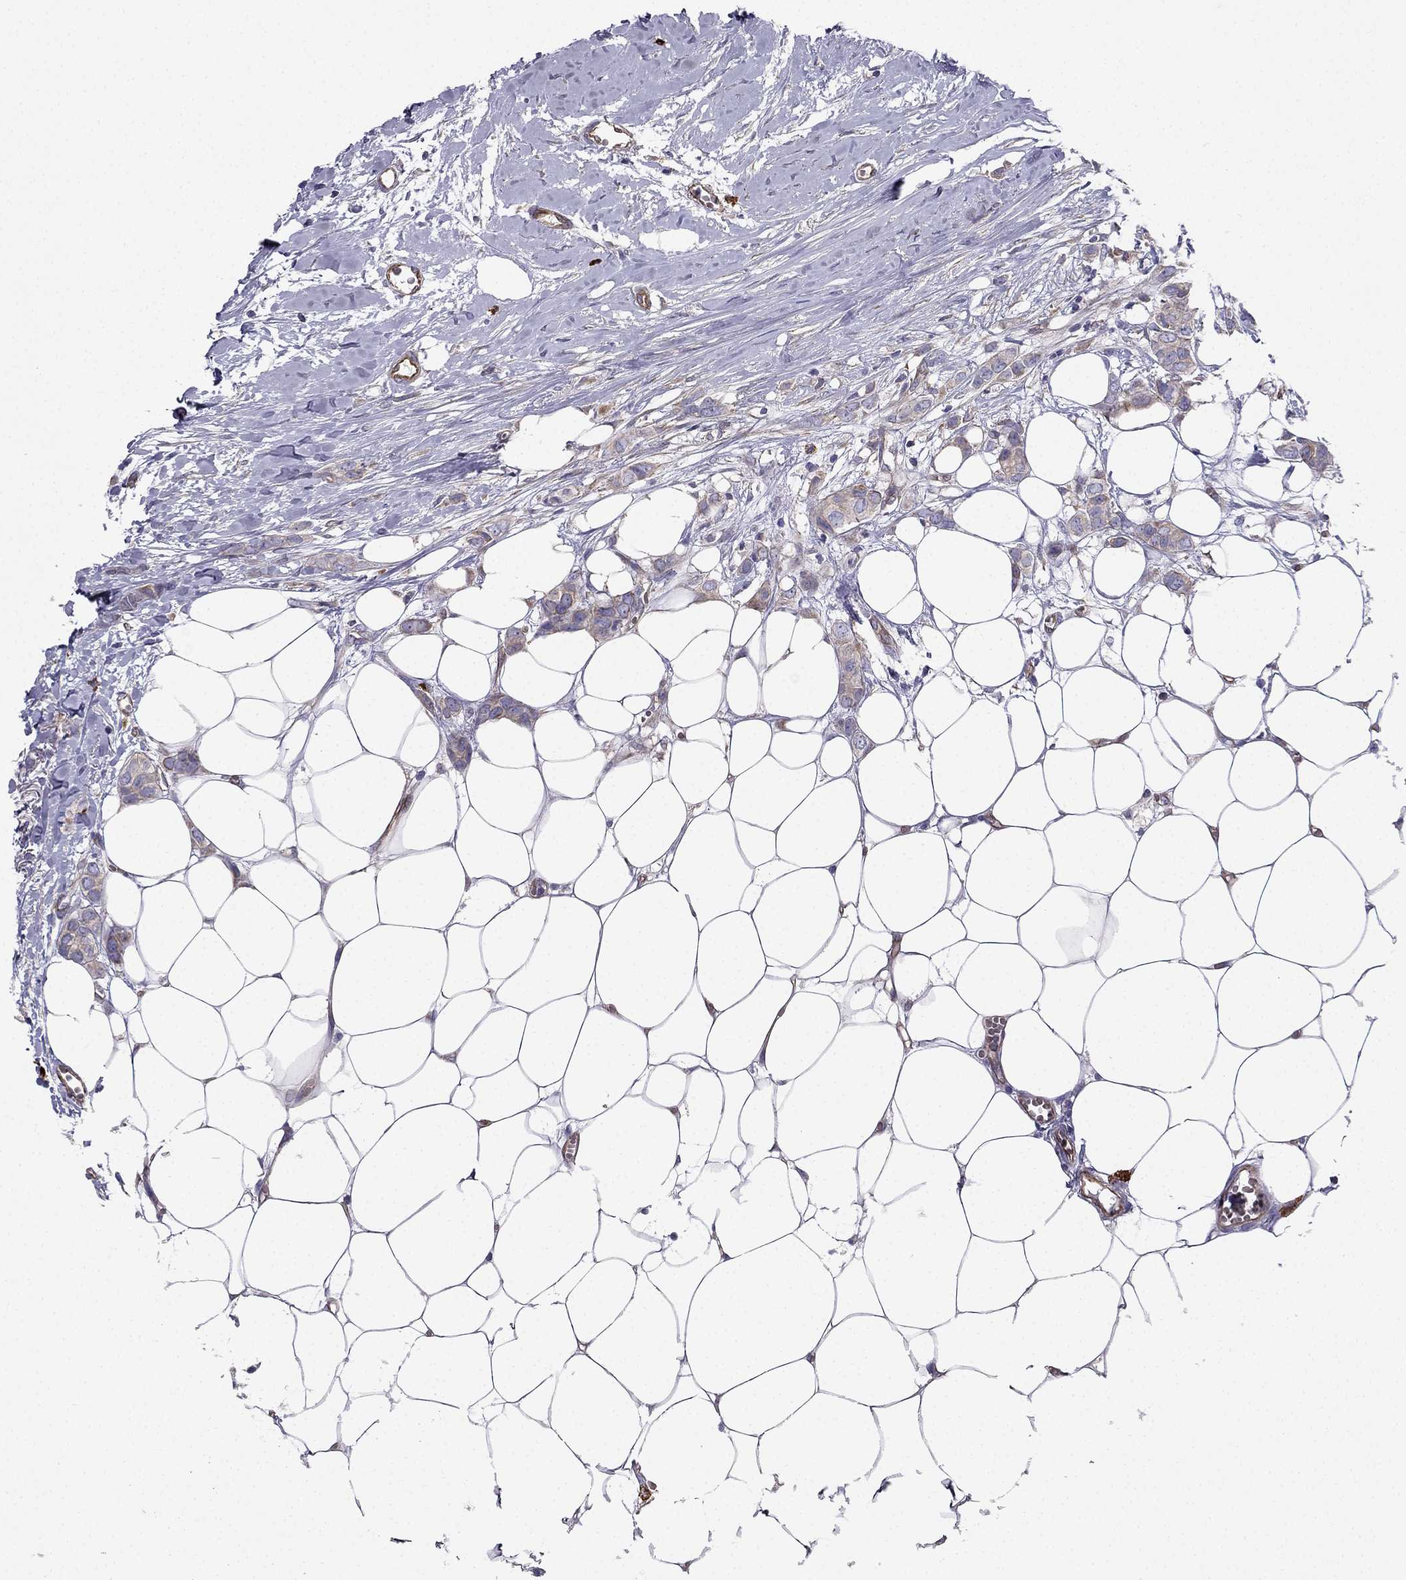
{"staining": {"intensity": "weak", "quantity": "25%-75%", "location": "cytoplasmic/membranous"}, "tissue": "breast cancer", "cell_type": "Tumor cells", "image_type": "cancer", "snomed": [{"axis": "morphology", "description": "Duct carcinoma"}, {"axis": "topography", "description": "Breast"}], "caption": "Breast cancer (invasive ductal carcinoma) was stained to show a protein in brown. There is low levels of weak cytoplasmic/membranous staining in about 25%-75% of tumor cells.", "gene": "ENOX1", "patient": {"sex": "female", "age": 85}}